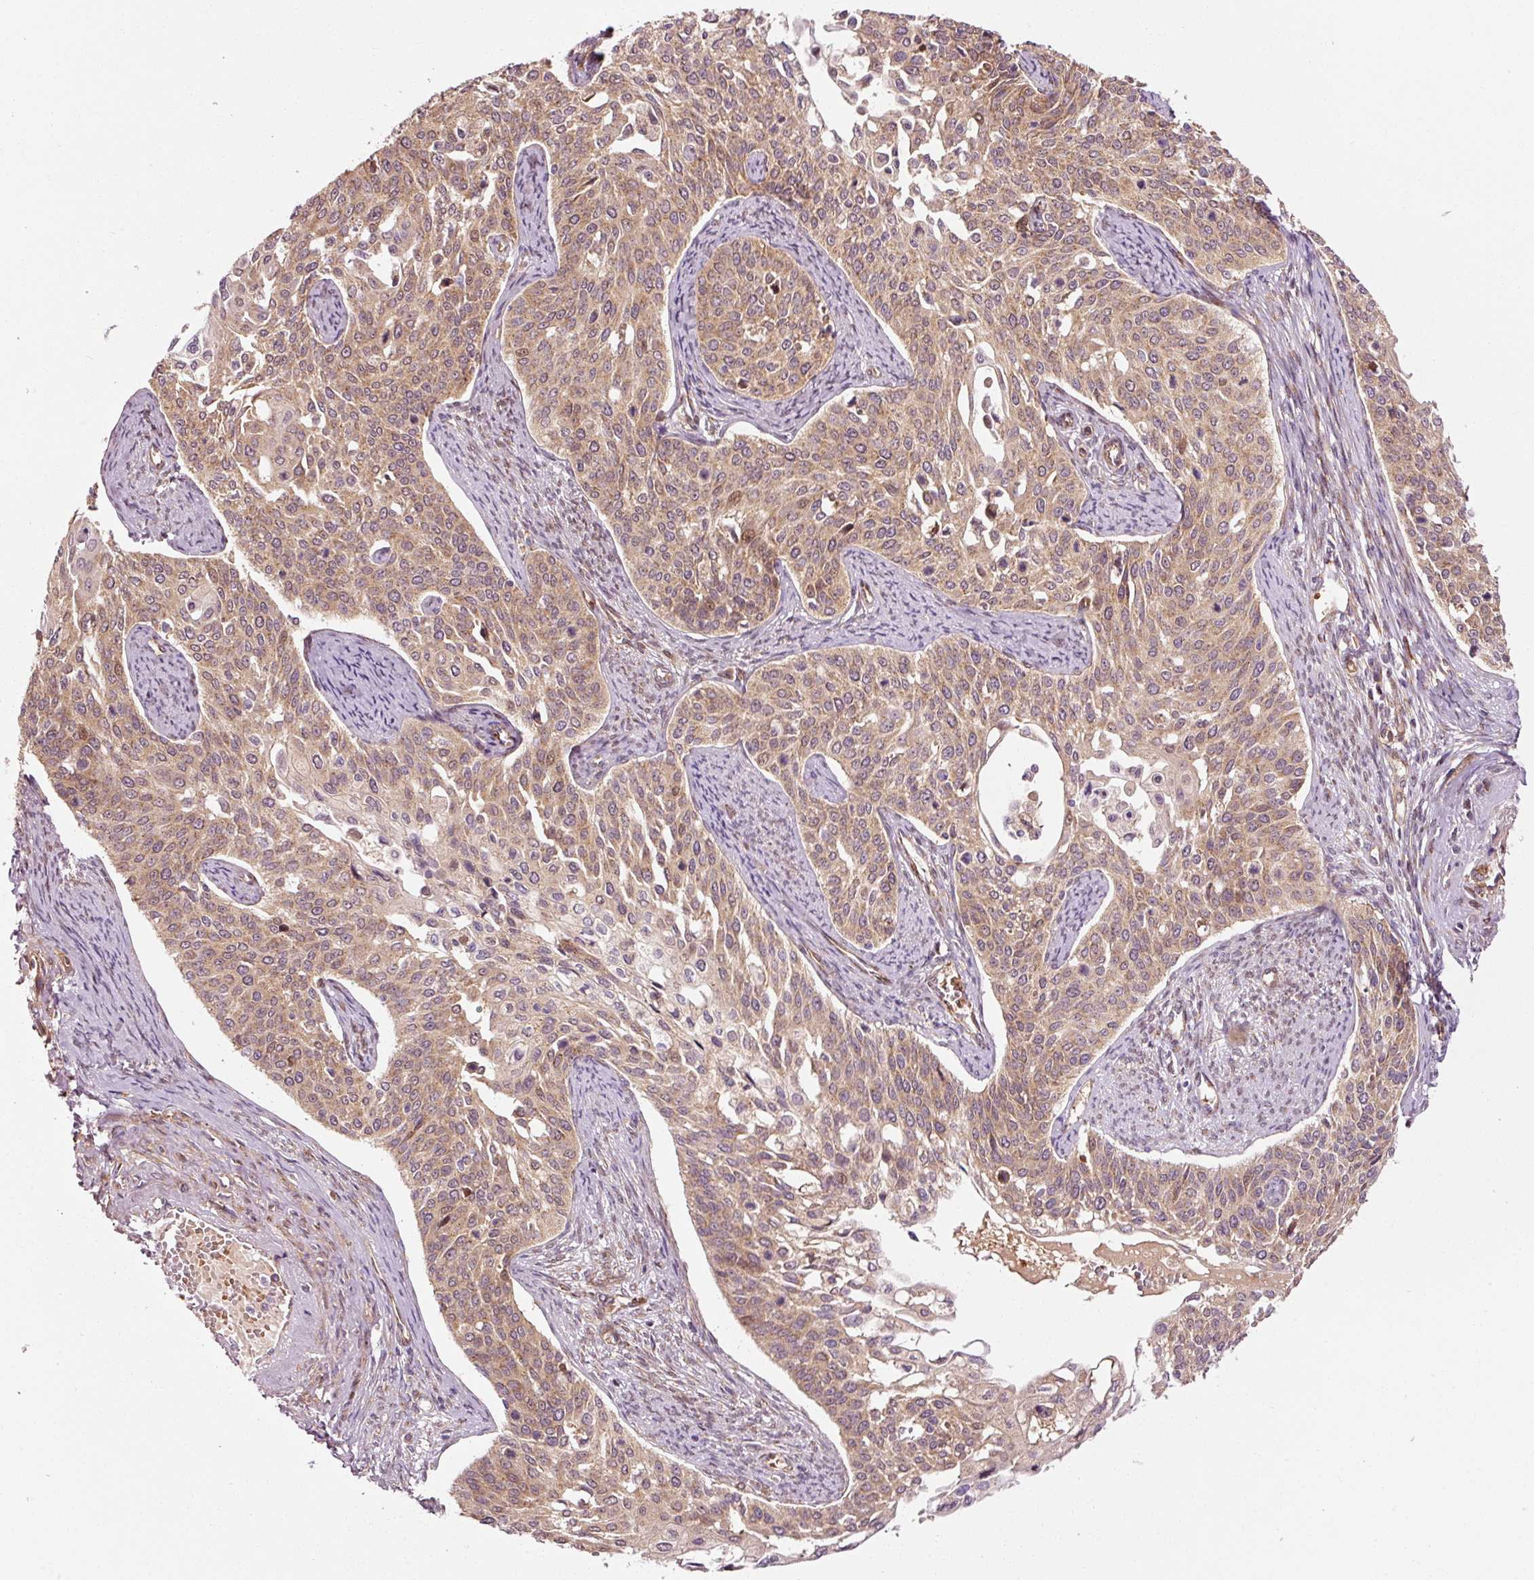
{"staining": {"intensity": "moderate", "quantity": ">75%", "location": "cytoplasmic/membranous"}, "tissue": "cervical cancer", "cell_type": "Tumor cells", "image_type": "cancer", "snomed": [{"axis": "morphology", "description": "Squamous cell carcinoma, NOS"}, {"axis": "topography", "description": "Cervix"}], "caption": "Immunohistochemistry (IHC) photomicrograph of neoplastic tissue: cervical cancer stained using immunohistochemistry reveals medium levels of moderate protein expression localized specifically in the cytoplasmic/membranous of tumor cells, appearing as a cytoplasmic/membranous brown color.", "gene": "PPP1R14B", "patient": {"sex": "female", "age": 44}}